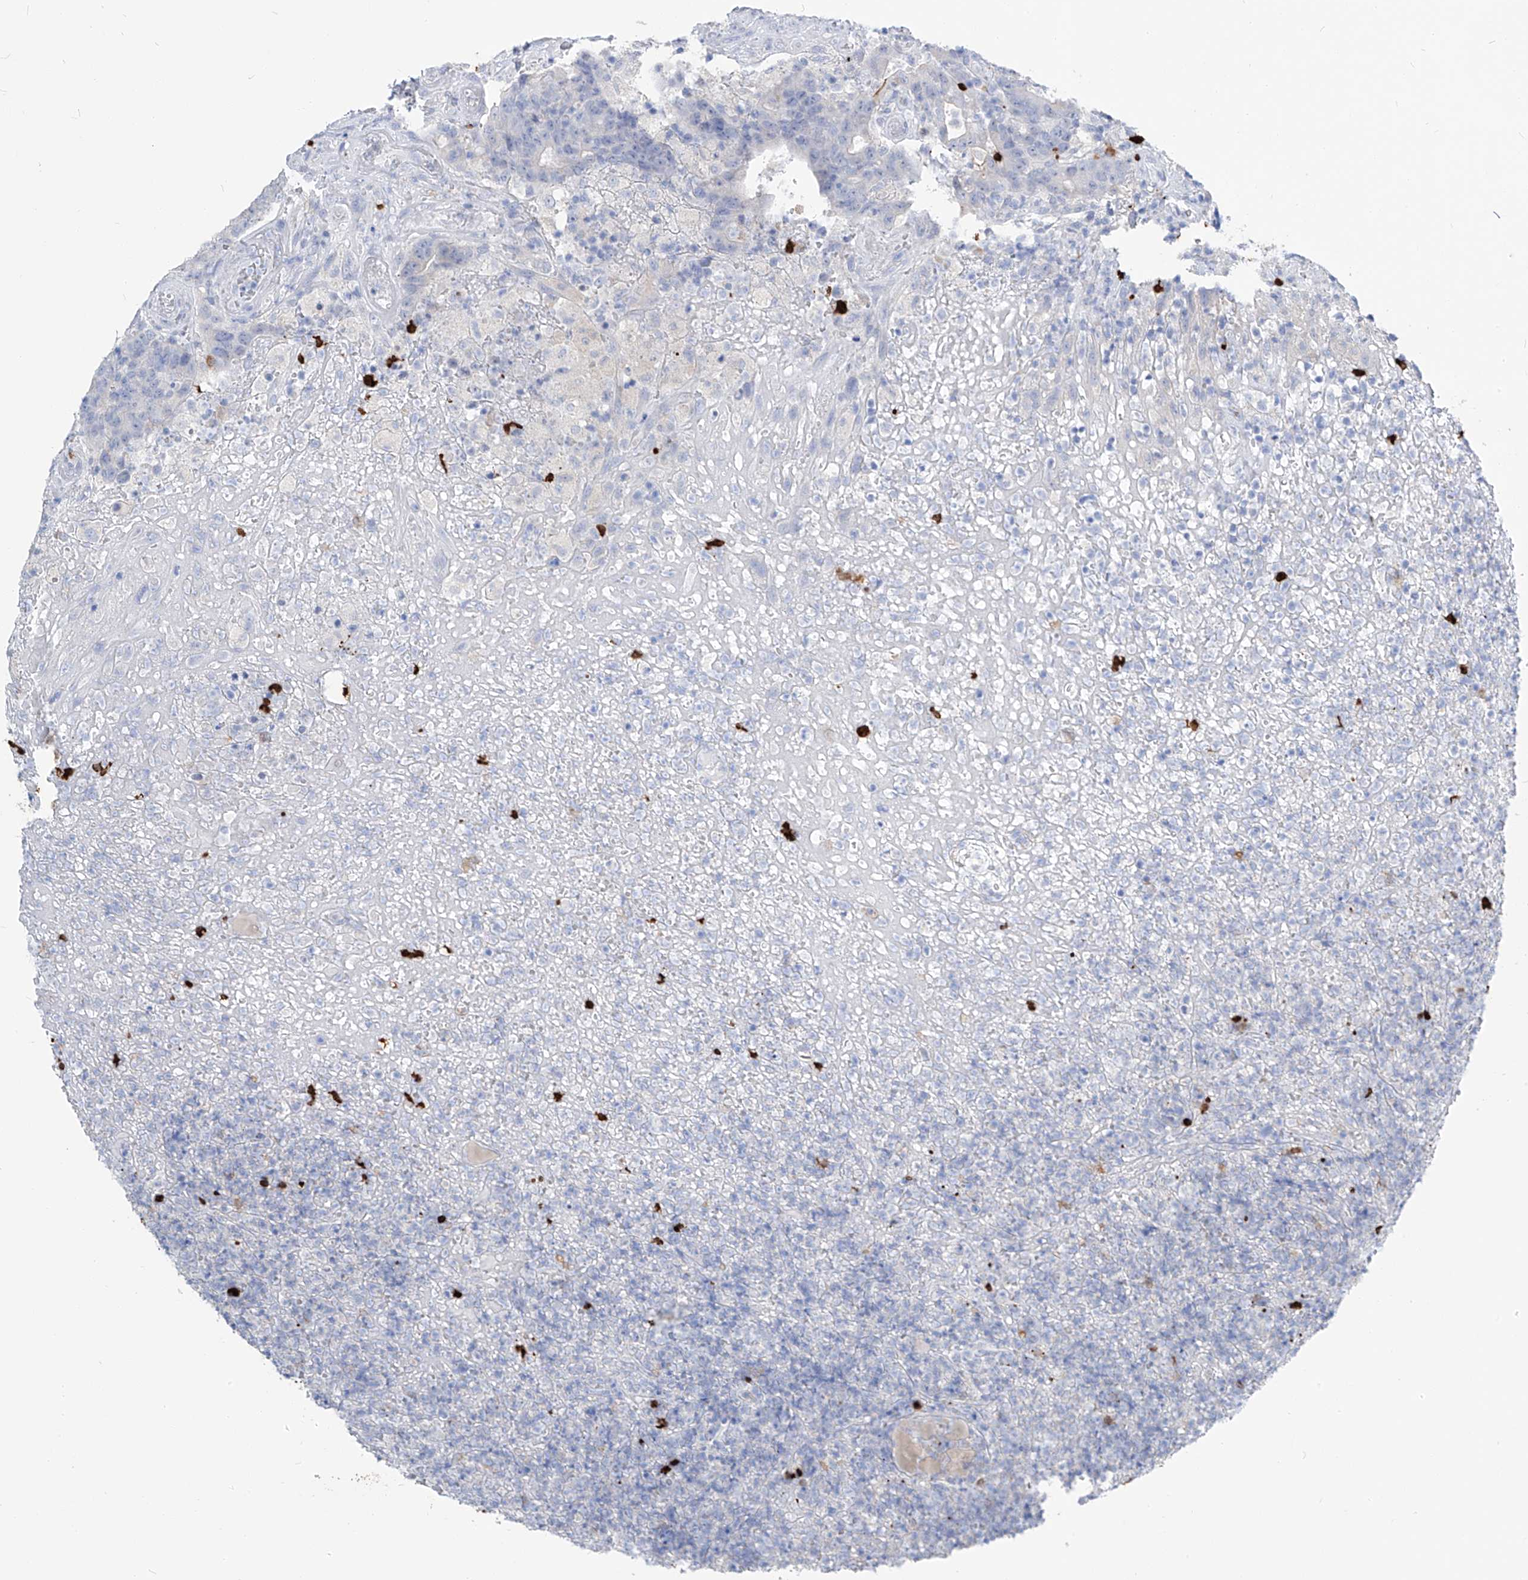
{"staining": {"intensity": "negative", "quantity": "none", "location": "none"}, "tissue": "colorectal cancer", "cell_type": "Tumor cells", "image_type": "cancer", "snomed": [{"axis": "morphology", "description": "Normal tissue, NOS"}, {"axis": "morphology", "description": "Adenocarcinoma, NOS"}, {"axis": "topography", "description": "Colon"}], "caption": "High power microscopy micrograph of an immunohistochemistry (IHC) photomicrograph of adenocarcinoma (colorectal), revealing no significant positivity in tumor cells. (Stains: DAB IHC with hematoxylin counter stain, Microscopy: brightfield microscopy at high magnification).", "gene": "FRS3", "patient": {"sex": "female", "age": 75}}